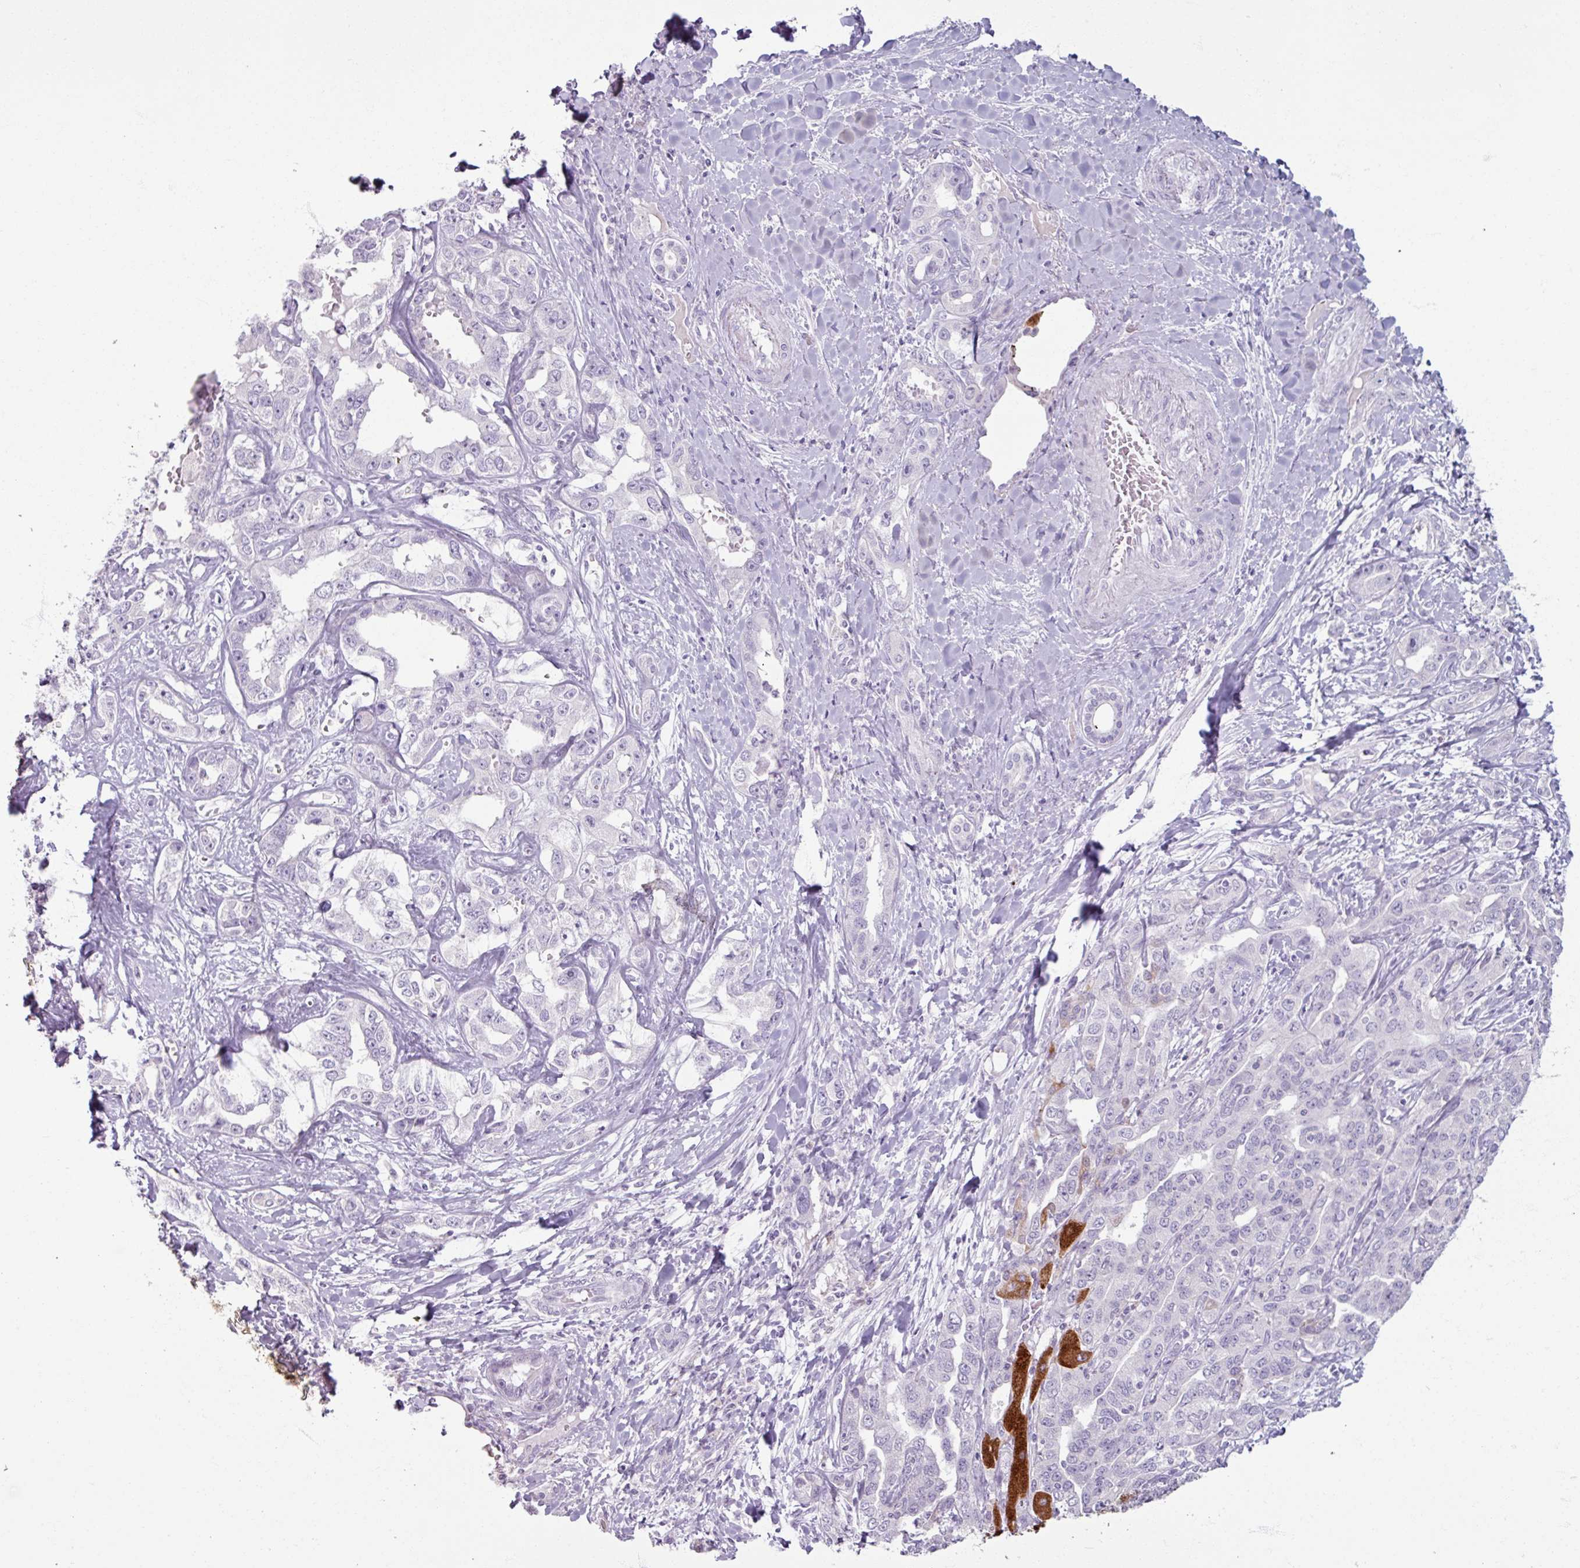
{"staining": {"intensity": "negative", "quantity": "none", "location": "none"}, "tissue": "liver cancer", "cell_type": "Tumor cells", "image_type": "cancer", "snomed": [{"axis": "morphology", "description": "Cholangiocarcinoma"}, {"axis": "topography", "description": "Liver"}], "caption": "Histopathology image shows no significant protein positivity in tumor cells of cholangiocarcinoma (liver).", "gene": "SLC27A5", "patient": {"sex": "male", "age": 59}}